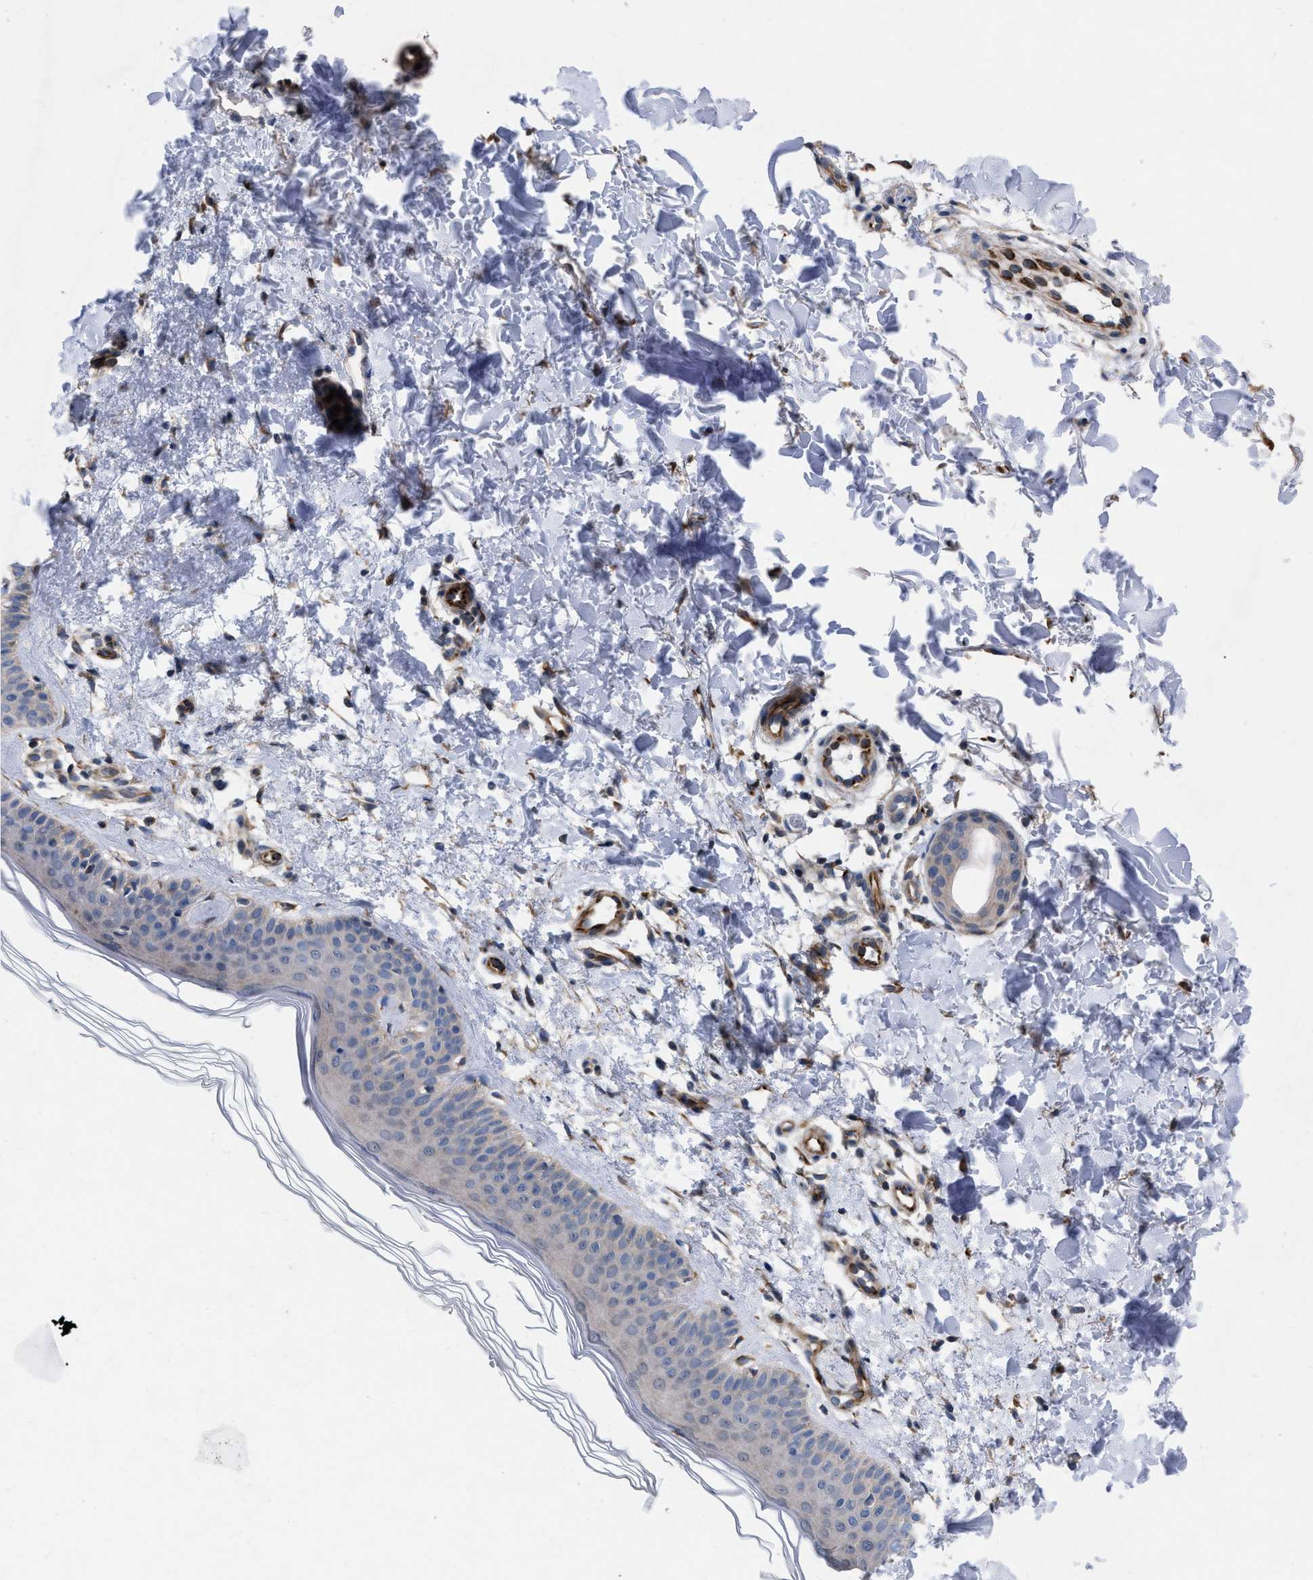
{"staining": {"intensity": "moderate", "quantity": ">75%", "location": "cytoplasmic/membranous"}, "tissue": "skin", "cell_type": "Fibroblasts", "image_type": "normal", "snomed": [{"axis": "morphology", "description": "Normal tissue, NOS"}, {"axis": "morphology", "description": "Malignant melanoma, NOS"}, {"axis": "topography", "description": "Skin"}], "caption": "High-magnification brightfield microscopy of benign skin stained with DAB (brown) and counterstained with hematoxylin (blue). fibroblasts exhibit moderate cytoplasmic/membranous positivity is present in about>75% of cells.", "gene": "TMEM131", "patient": {"sex": "male", "age": 83}}